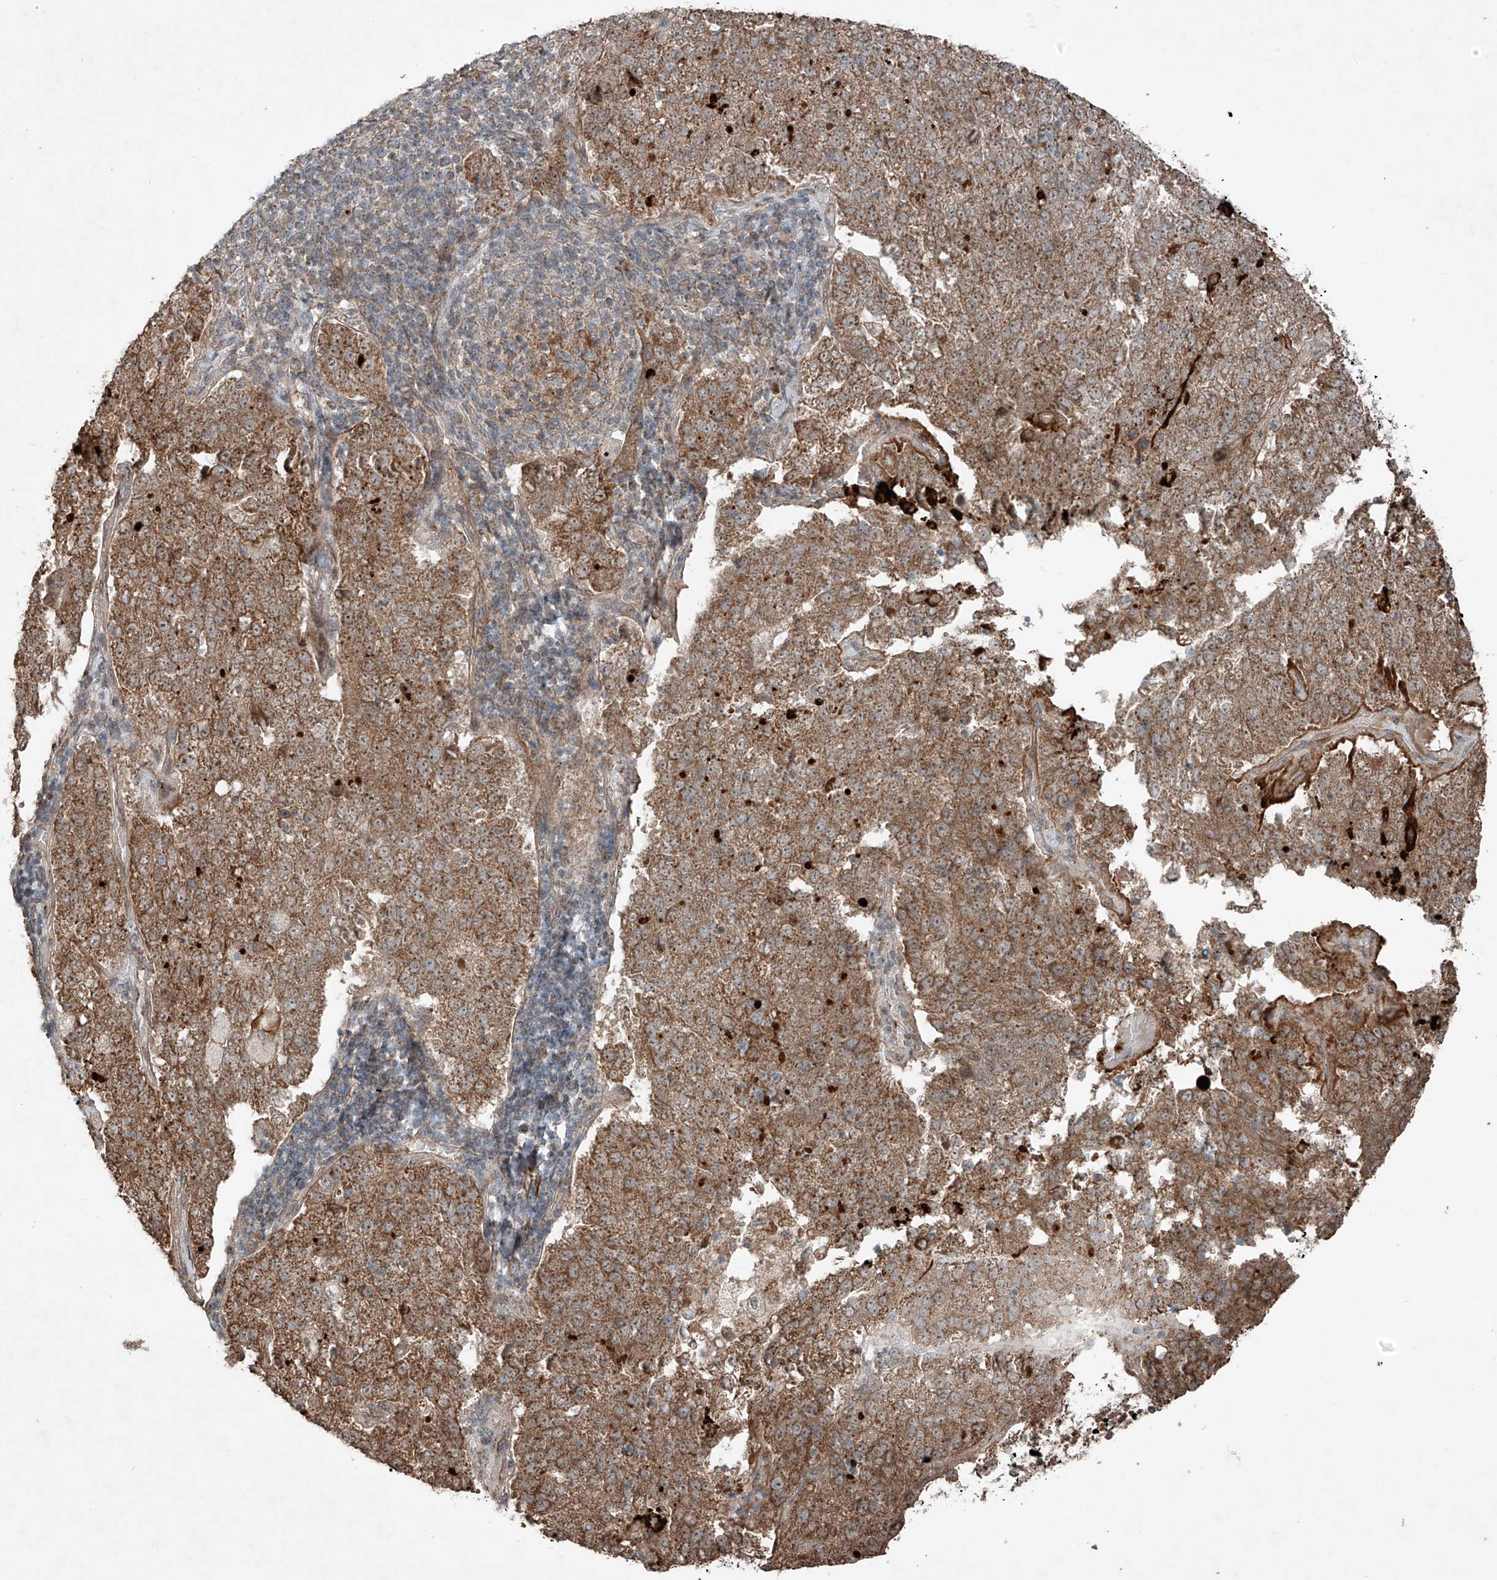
{"staining": {"intensity": "moderate", "quantity": ">75%", "location": "cytoplasmic/membranous"}, "tissue": "pancreatic cancer", "cell_type": "Tumor cells", "image_type": "cancer", "snomed": [{"axis": "morphology", "description": "Adenocarcinoma, NOS"}, {"axis": "topography", "description": "Pancreas"}], "caption": "IHC image of neoplastic tissue: human pancreatic adenocarcinoma stained using immunohistochemistry reveals medium levels of moderate protein expression localized specifically in the cytoplasmic/membranous of tumor cells, appearing as a cytoplasmic/membranous brown color.", "gene": "ZNF620", "patient": {"sex": "female", "age": 61}}